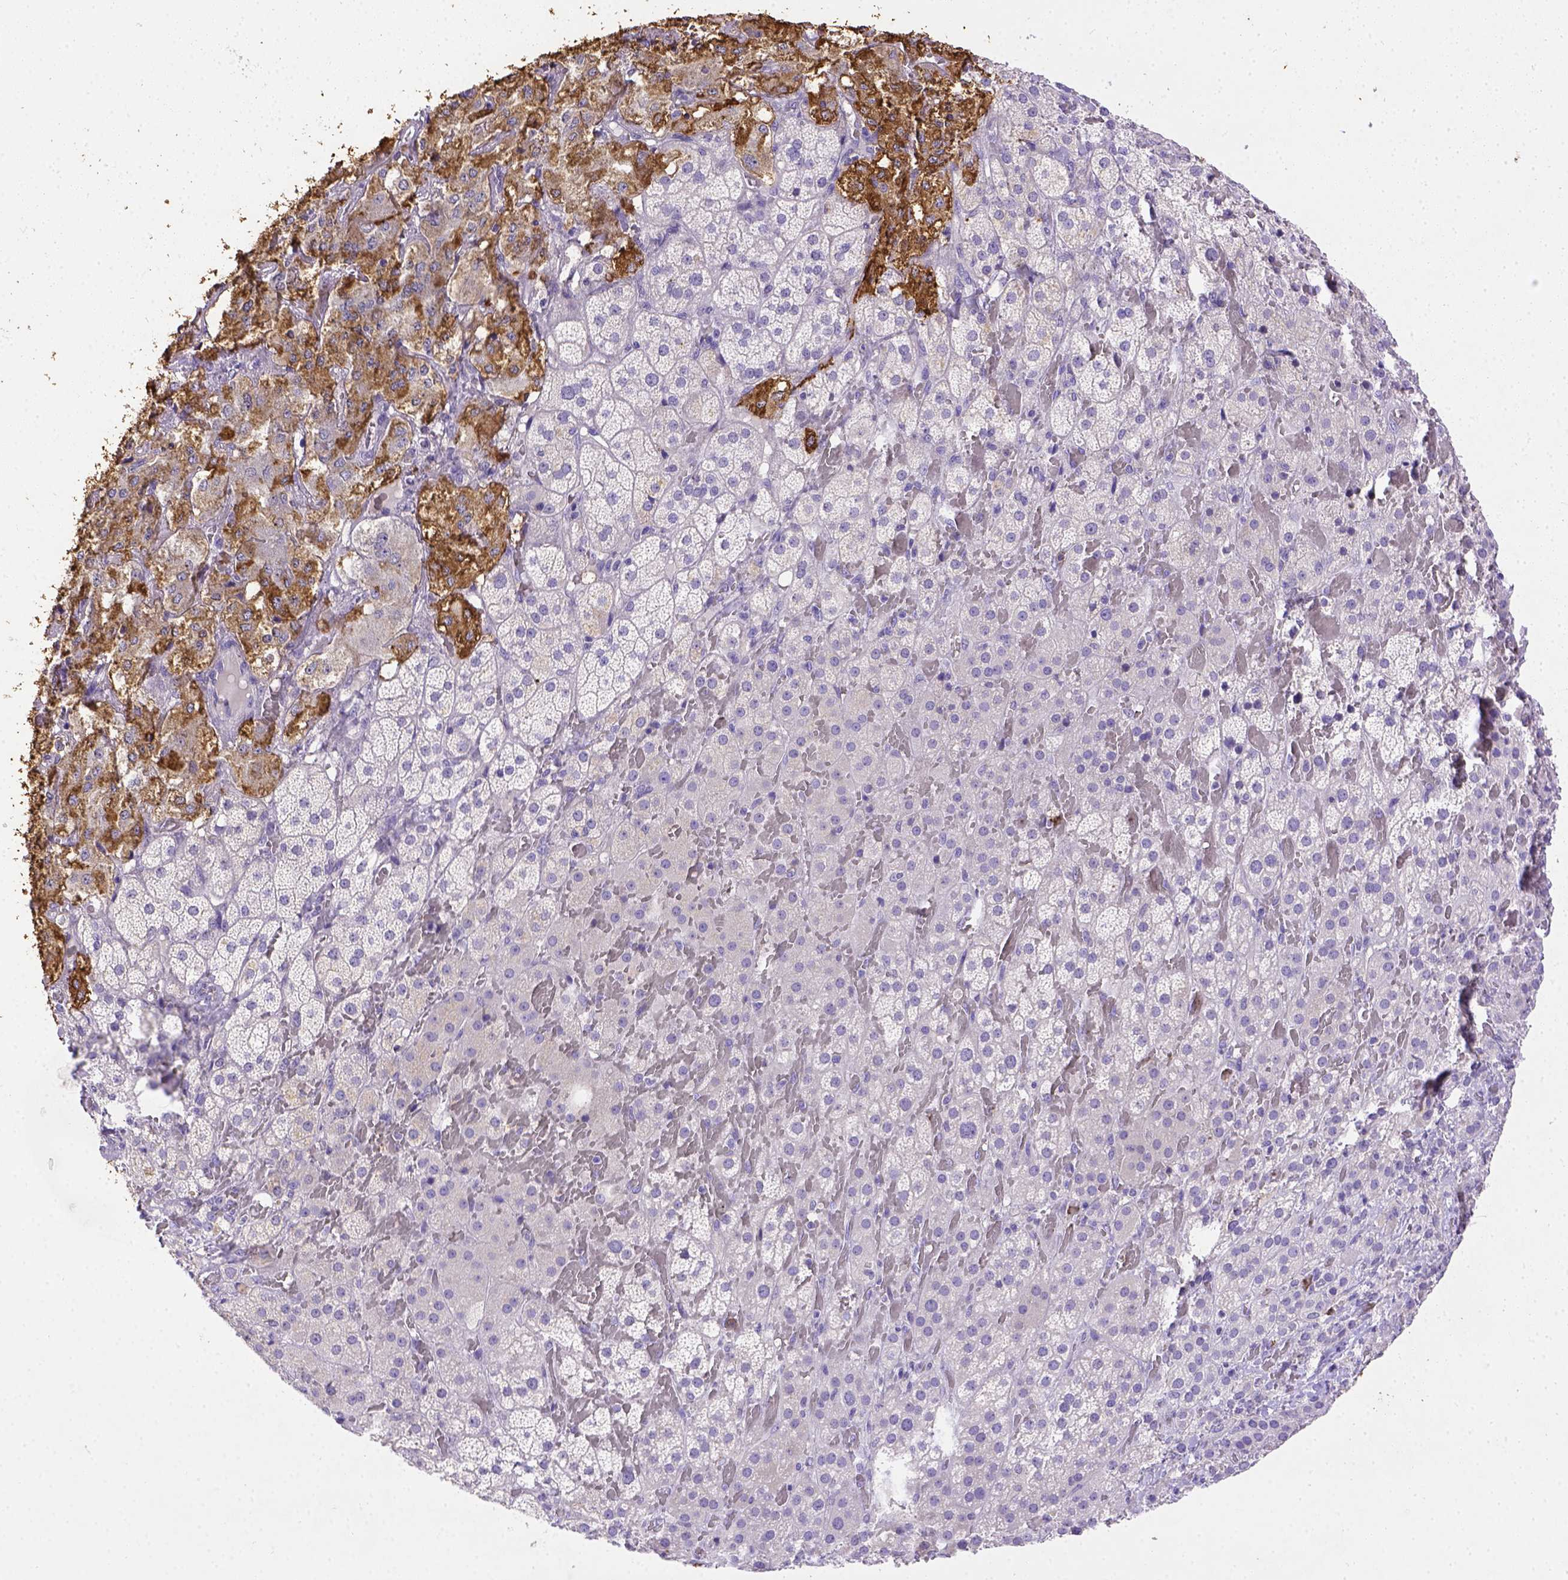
{"staining": {"intensity": "moderate", "quantity": "25%-75%", "location": "cytoplasmic/membranous"}, "tissue": "adrenal gland", "cell_type": "Glandular cells", "image_type": "normal", "snomed": [{"axis": "morphology", "description": "Normal tissue, NOS"}, {"axis": "topography", "description": "Adrenal gland"}], "caption": "Immunohistochemical staining of benign human adrenal gland exhibits moderate cytoplasmic/membranous protein expression in about 25%-75% of glandular cells. (DAB (3,3'-diaminobenzidine) = brown stain, brightfield microscopy at high magnification).", "gene": "B3GAT1", "patient": {"sex": "male", "age": 57}}